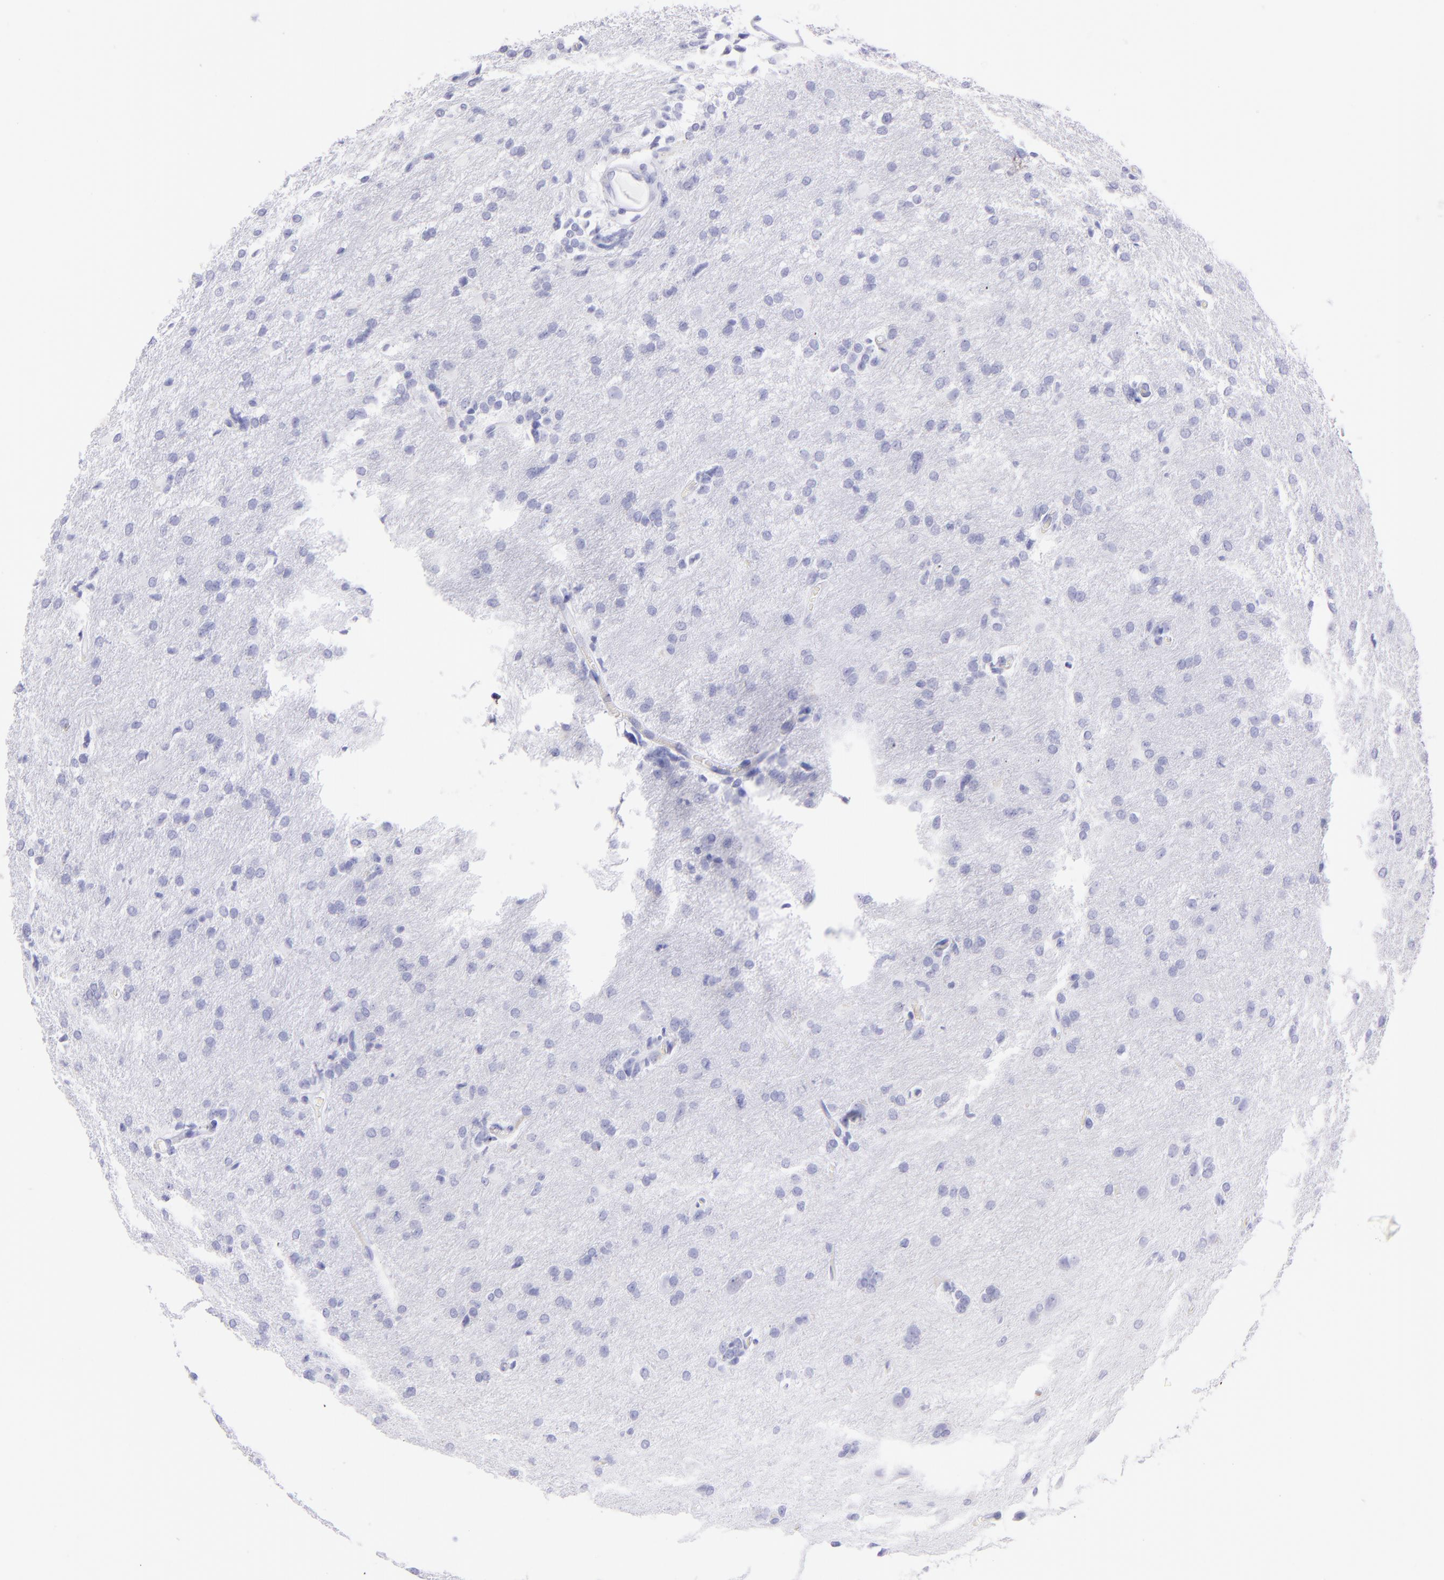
{"staining": {"intensity": "negative", "quantity": "none", "location": "none"}, "tissue": "glioma", "cell_type": "Tumor cells", "image_type": "cancer", "snomed": [{"axis": "morphology", "description": "Glioma, malignant, High grade"}, {"axis": "topography", "description": "Brain"}], "caption": "The immunohistochemistry (IHC) micrograph has no significant staining in tumor cells of malignant glioma (high-grade) tissue. (Stains: DAB (3,3'-diaminobenzidine) immunohistochemistry with hematoxylin counter stain, Microscopy: brightfield microscopy at high magnification).", "gene": "CD72", "patient": {"sex": "male", "age": 68}}